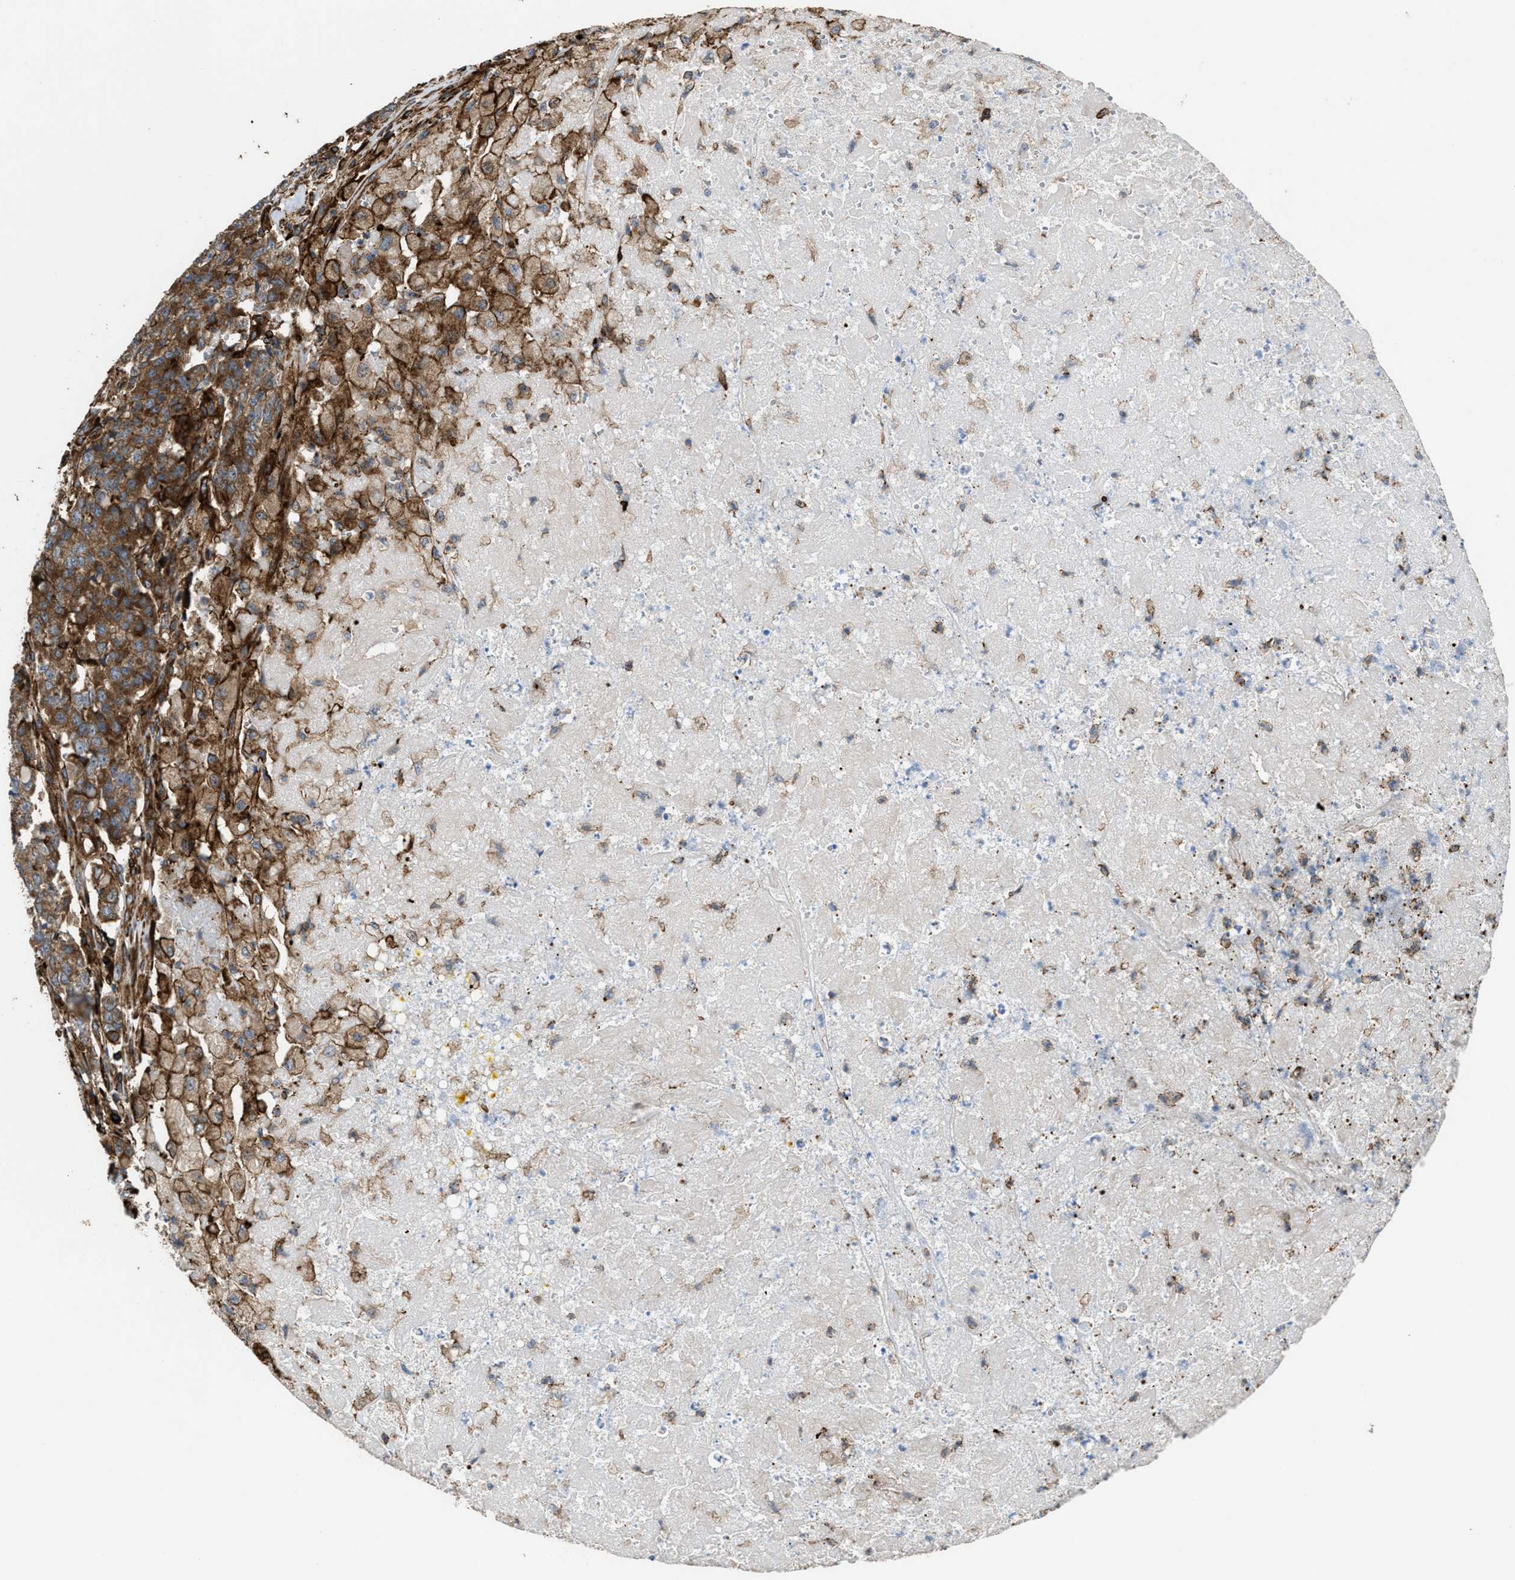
{"staining": {"intensity": "moderate", "quantity": ">75%", "location": "cytoplasmic/membranous"}, "tissue": "pancreatic cancer", "cell_type": "Tumor cells", "image_type": "cancer", "snomed": [{"axis": "morphology", "description": "Adenocarcinoma, NOS"}, {"axis": "topography", "description": "Pancreas"}], "caption": "Human pancreatic cancer stained with a brown dye shows moderate cytoplasmic/membranous positive expression in about >75% of tumor cells.", "gene": "EGLN1", "patient": {"sex": "male", "age": 50}}